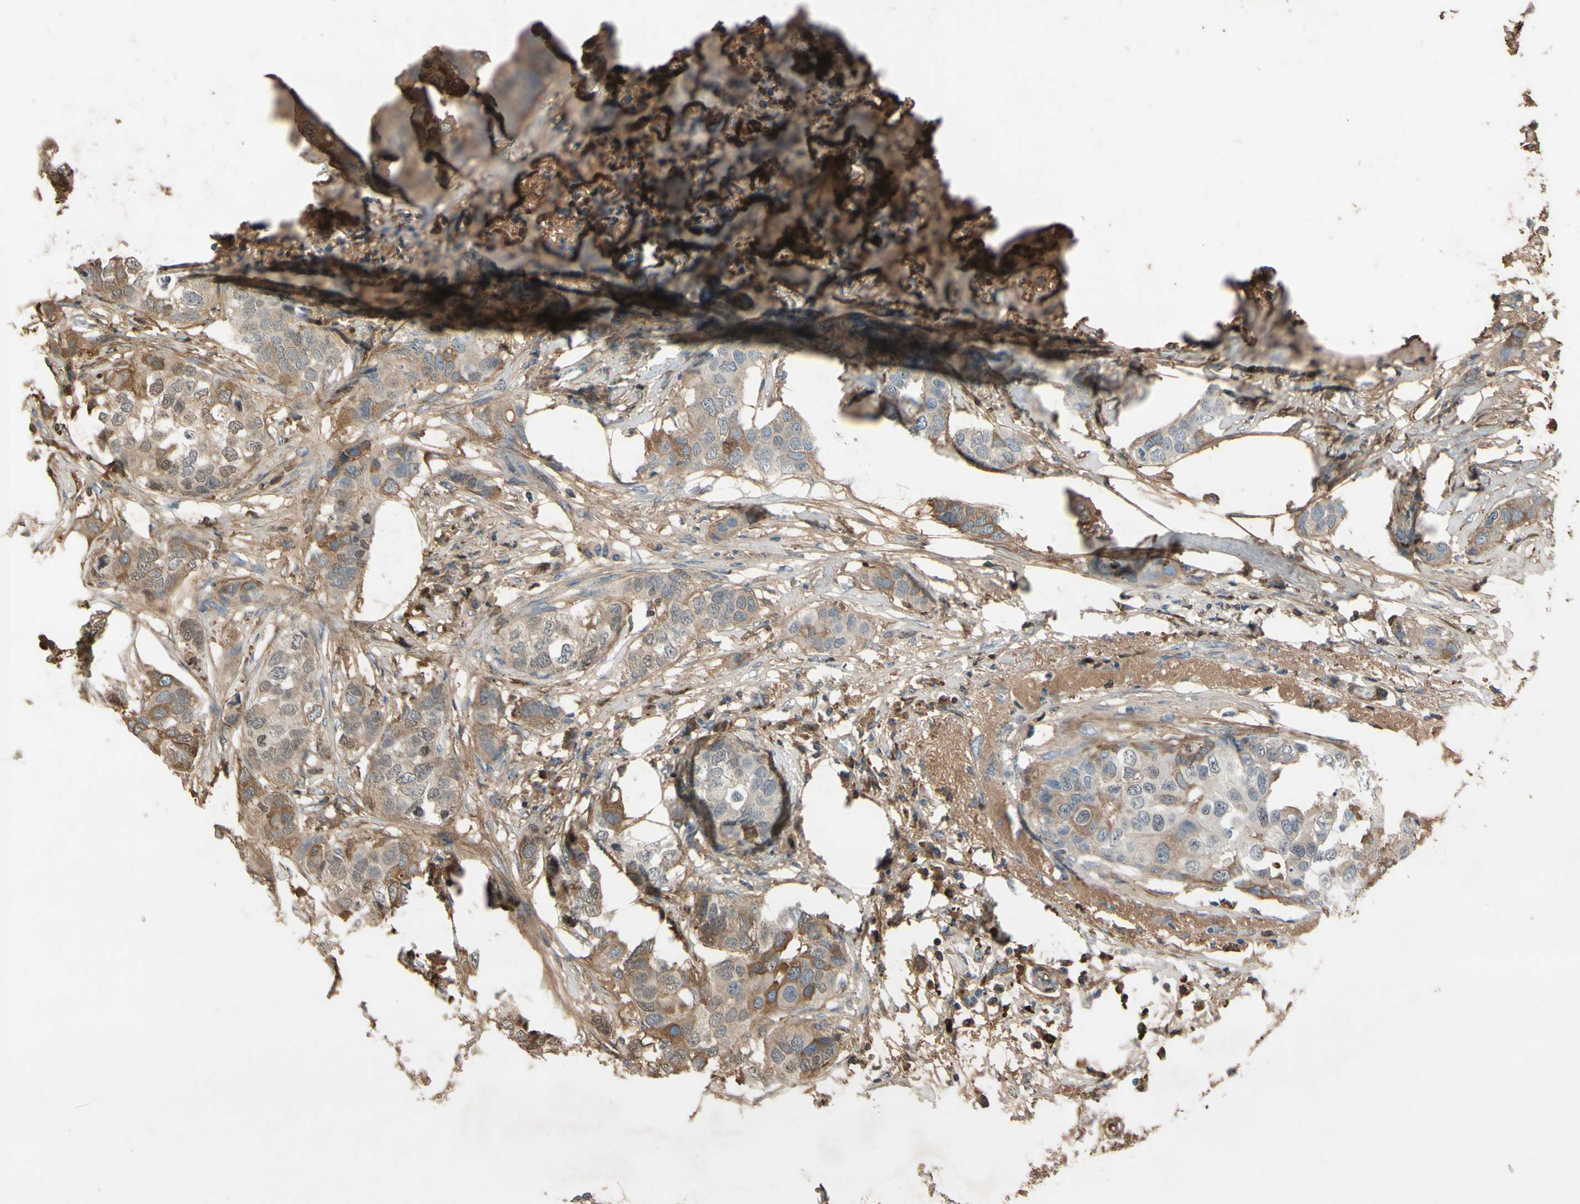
{"staining": {"intensity": "moderate", "quantity": "25%-75%", "location": "cytoplasmic/membranous"}, "tissue": "breast cancer", "cell_type": "Tumor cells", "image_type": "cancer", "snomed": [{"axis": "morphology", "description": "Duct carcinoma"}, {"axis": "topography", "description": "Breast"}], "caption": "Brown immunohistochemical staining in breast infiltrating ductal carcinoma shows moderate cytoplasmic/membranous expression in approximately 25%-75% of tumor cells.", "gene": "TIMP2", "patient": {"sex": "female", "age": 50}}